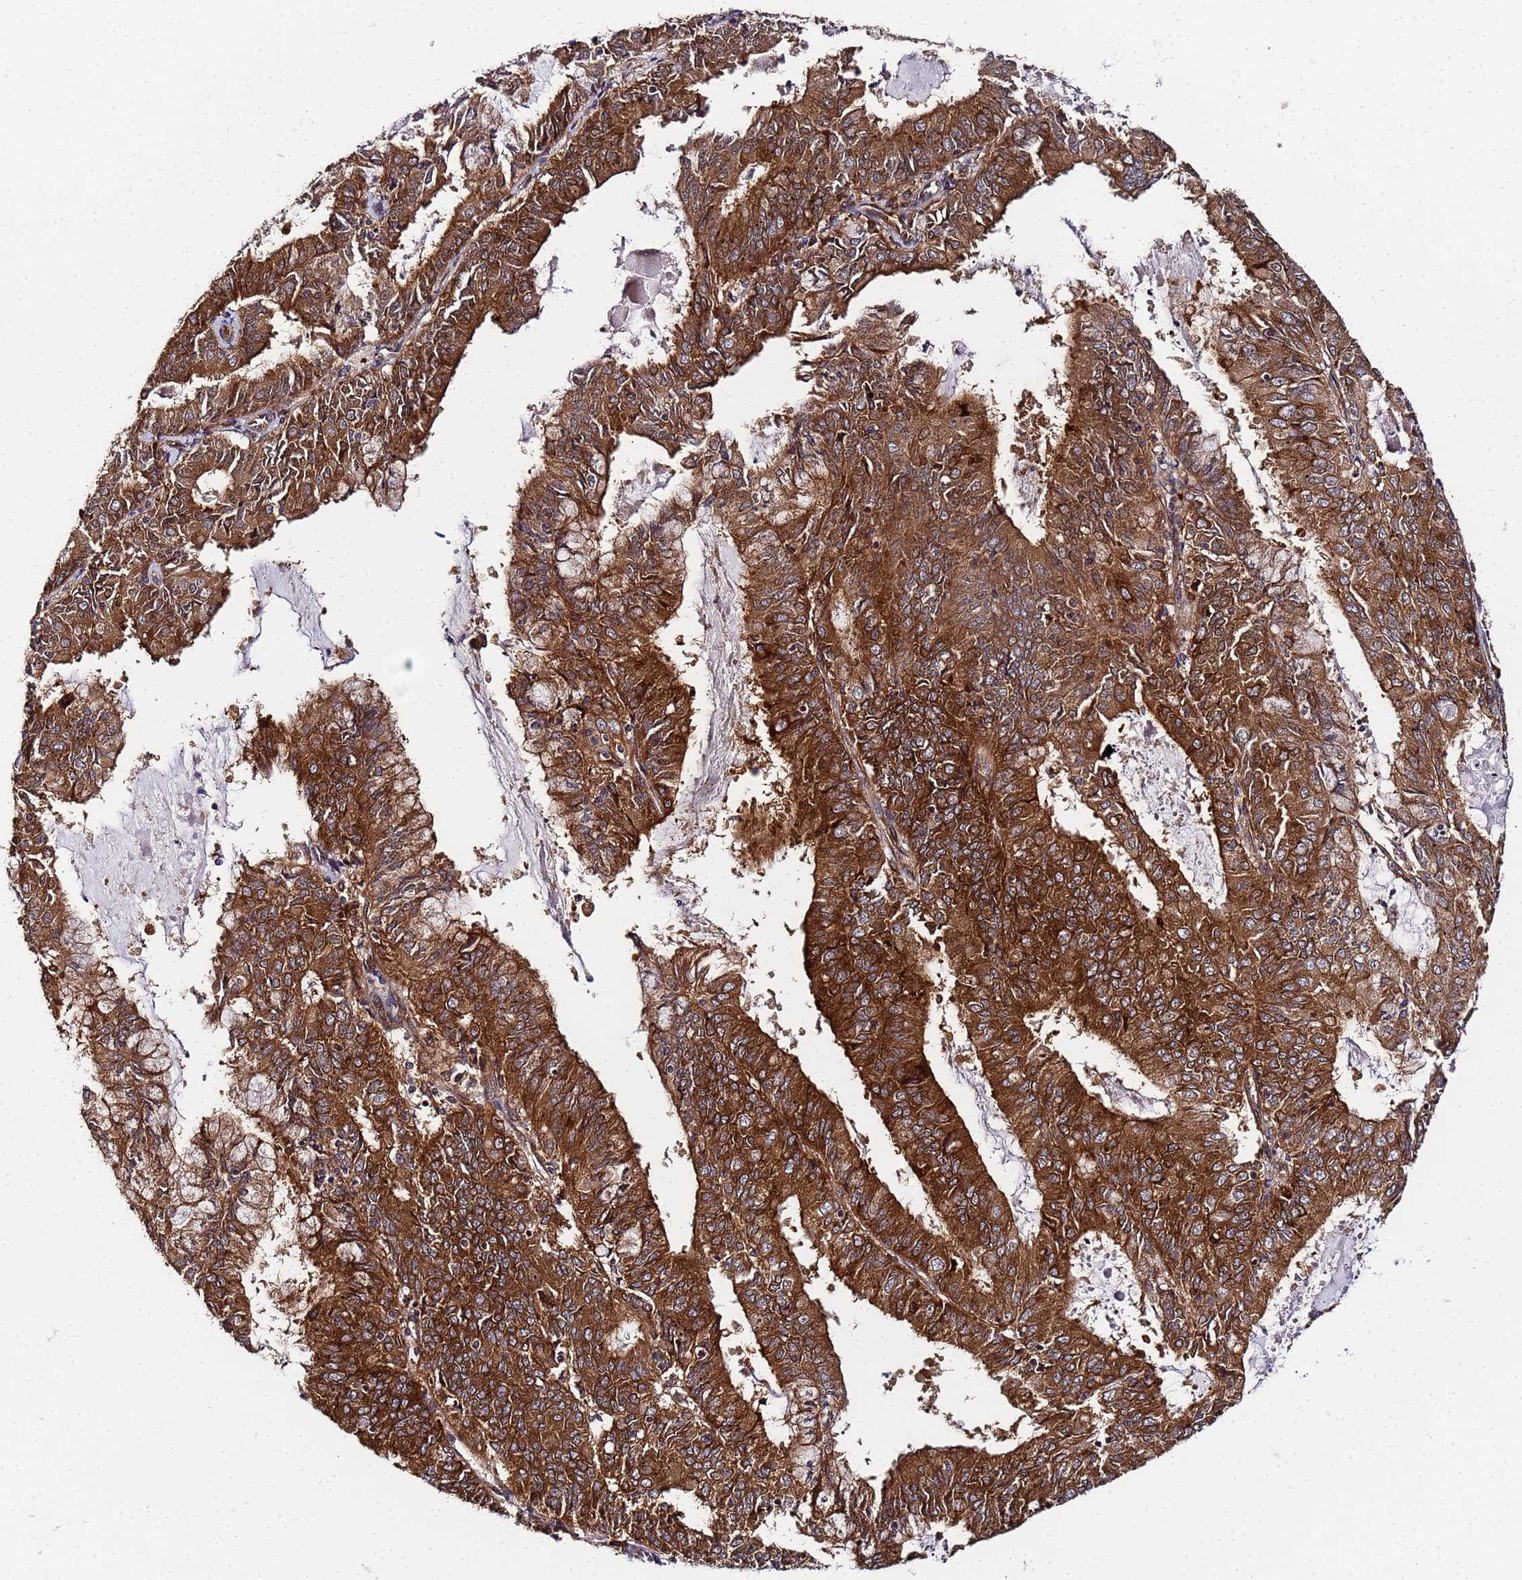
{"staining": {"intensity": "strong", "quantity": ">75%", "location": "cytoplasmic/membranous"}, "tissue": "endometrial cancer", "cell_type": "Tumor cells", "image_type": "cancer", "snomed": [{"axis": "morphology", "description": "Adenocarcinoma, NOS"}, {"axis": "topography", "description": "Endometrium"}], "caption": "Endometrial cancer was stained to show a protein in brown. There is high levels of strong cytoplasmic/membranous staining in about >75% of tumor cells.", "gene": "UNC93B1", "patient": {"sex": "female", "age": 57}}